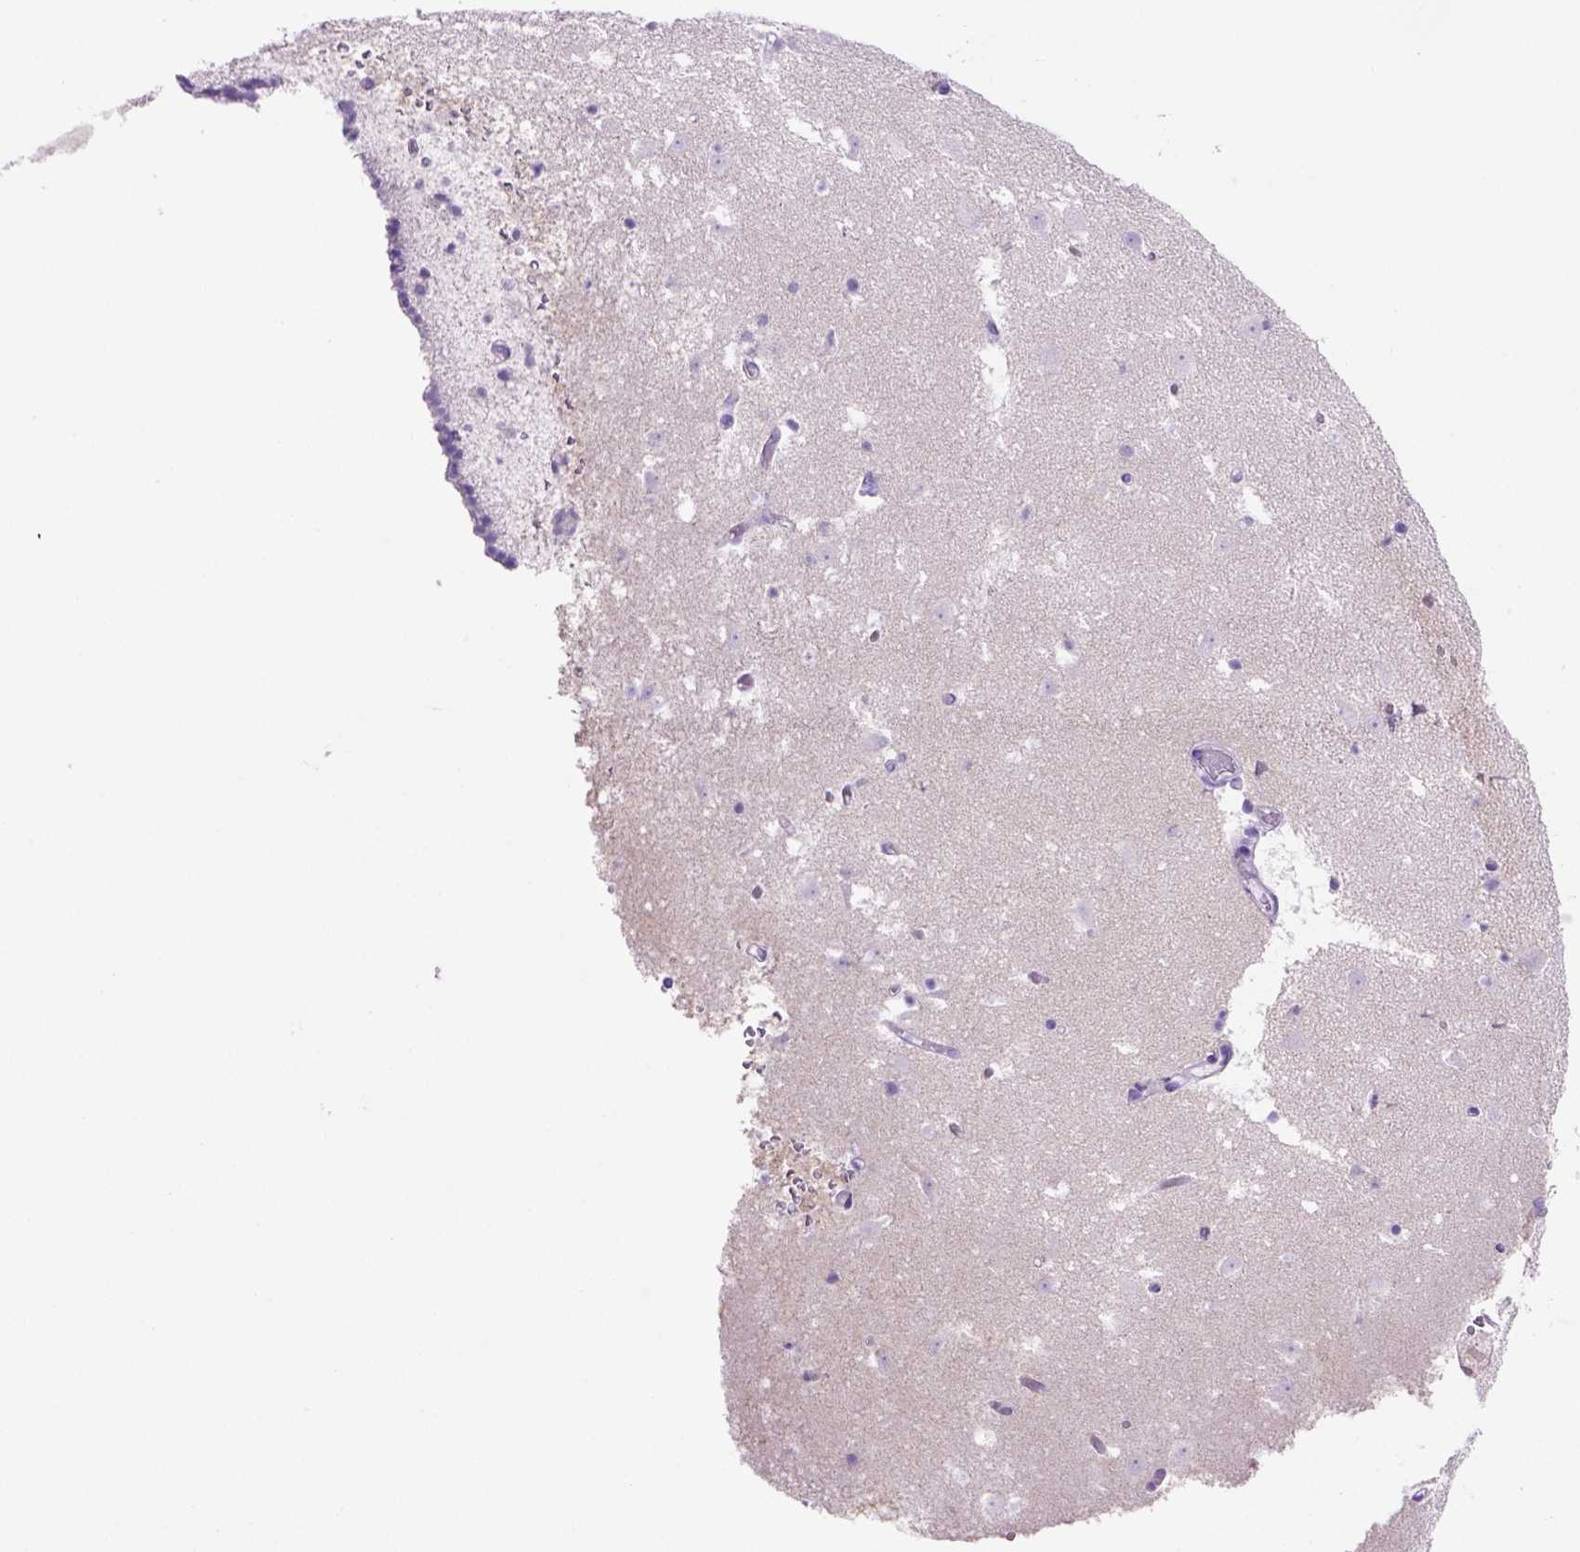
{"staining": {"intensity": "negative", "quantity": "none", "location": "none"}, "tissue": "caudate", "cell_type": "Glial cells", "image_type": "normal", "snomed": [{"axis": "morphology", "description": "Normal tissue, NOS"}, {"axis": "topography", "description": "Lateral ventricle wall"}], "caption": "DAB (3,3'-diaminobenzidine) immunohistochemical staining of unremarkable human caudate reveals no significant staining in glial cells.", "gene": "SIRPD", "patient": {"sex": "female", "age": 42}}